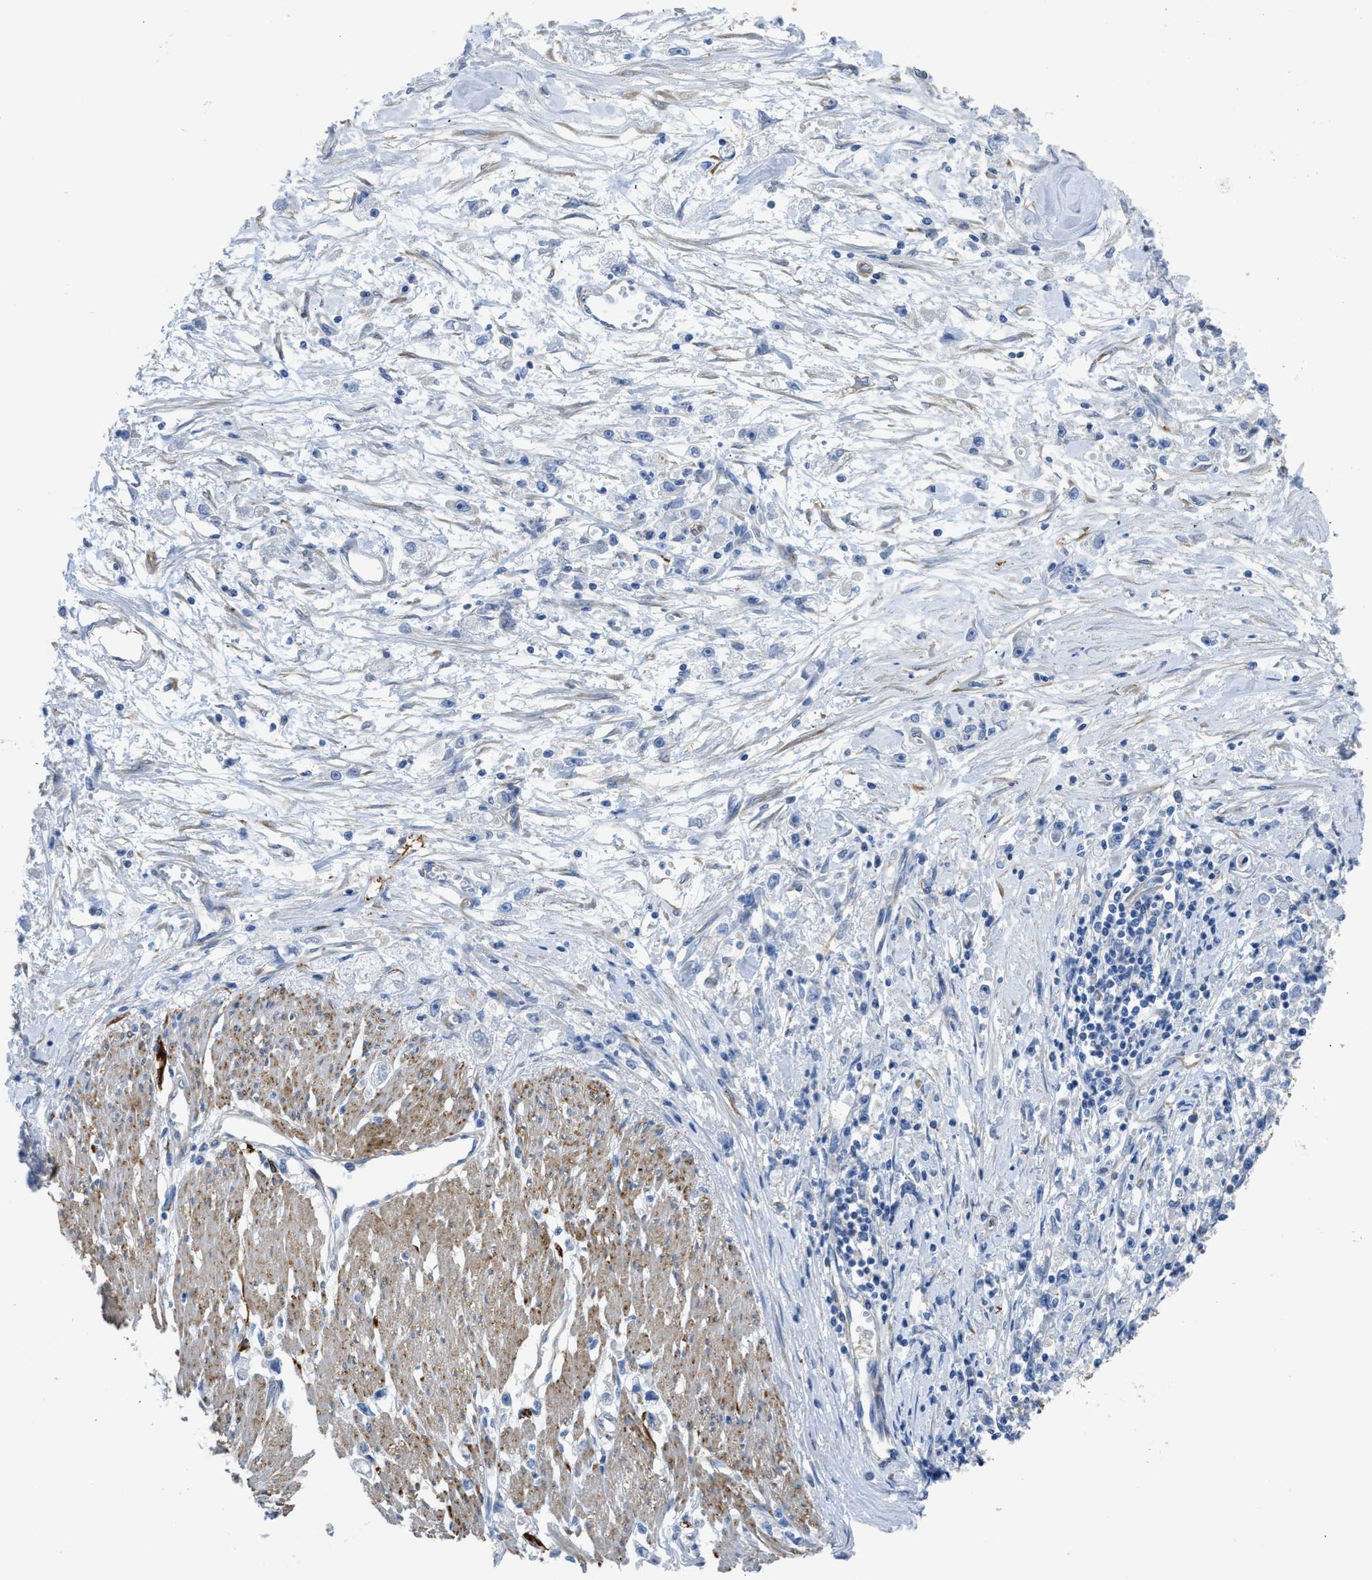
{"staining": {"intensity": "negative", "quantity": "none", "location": "none"}, "tissue": "stomach cancer", "cell_type": "Tumor cells", "image_type": "cancer", "snomed": [{"axis": "morphology", "description": "Adenocarcinoma, NOS"}, {"axis": "topography", "description": "Stomach"}], "caption": "There is no significant expression in tumor cells of stomach cancer (adenocarcinoma).", "gene": "ZSWIM5", "patient": {"sex": "female", "age": 59}}